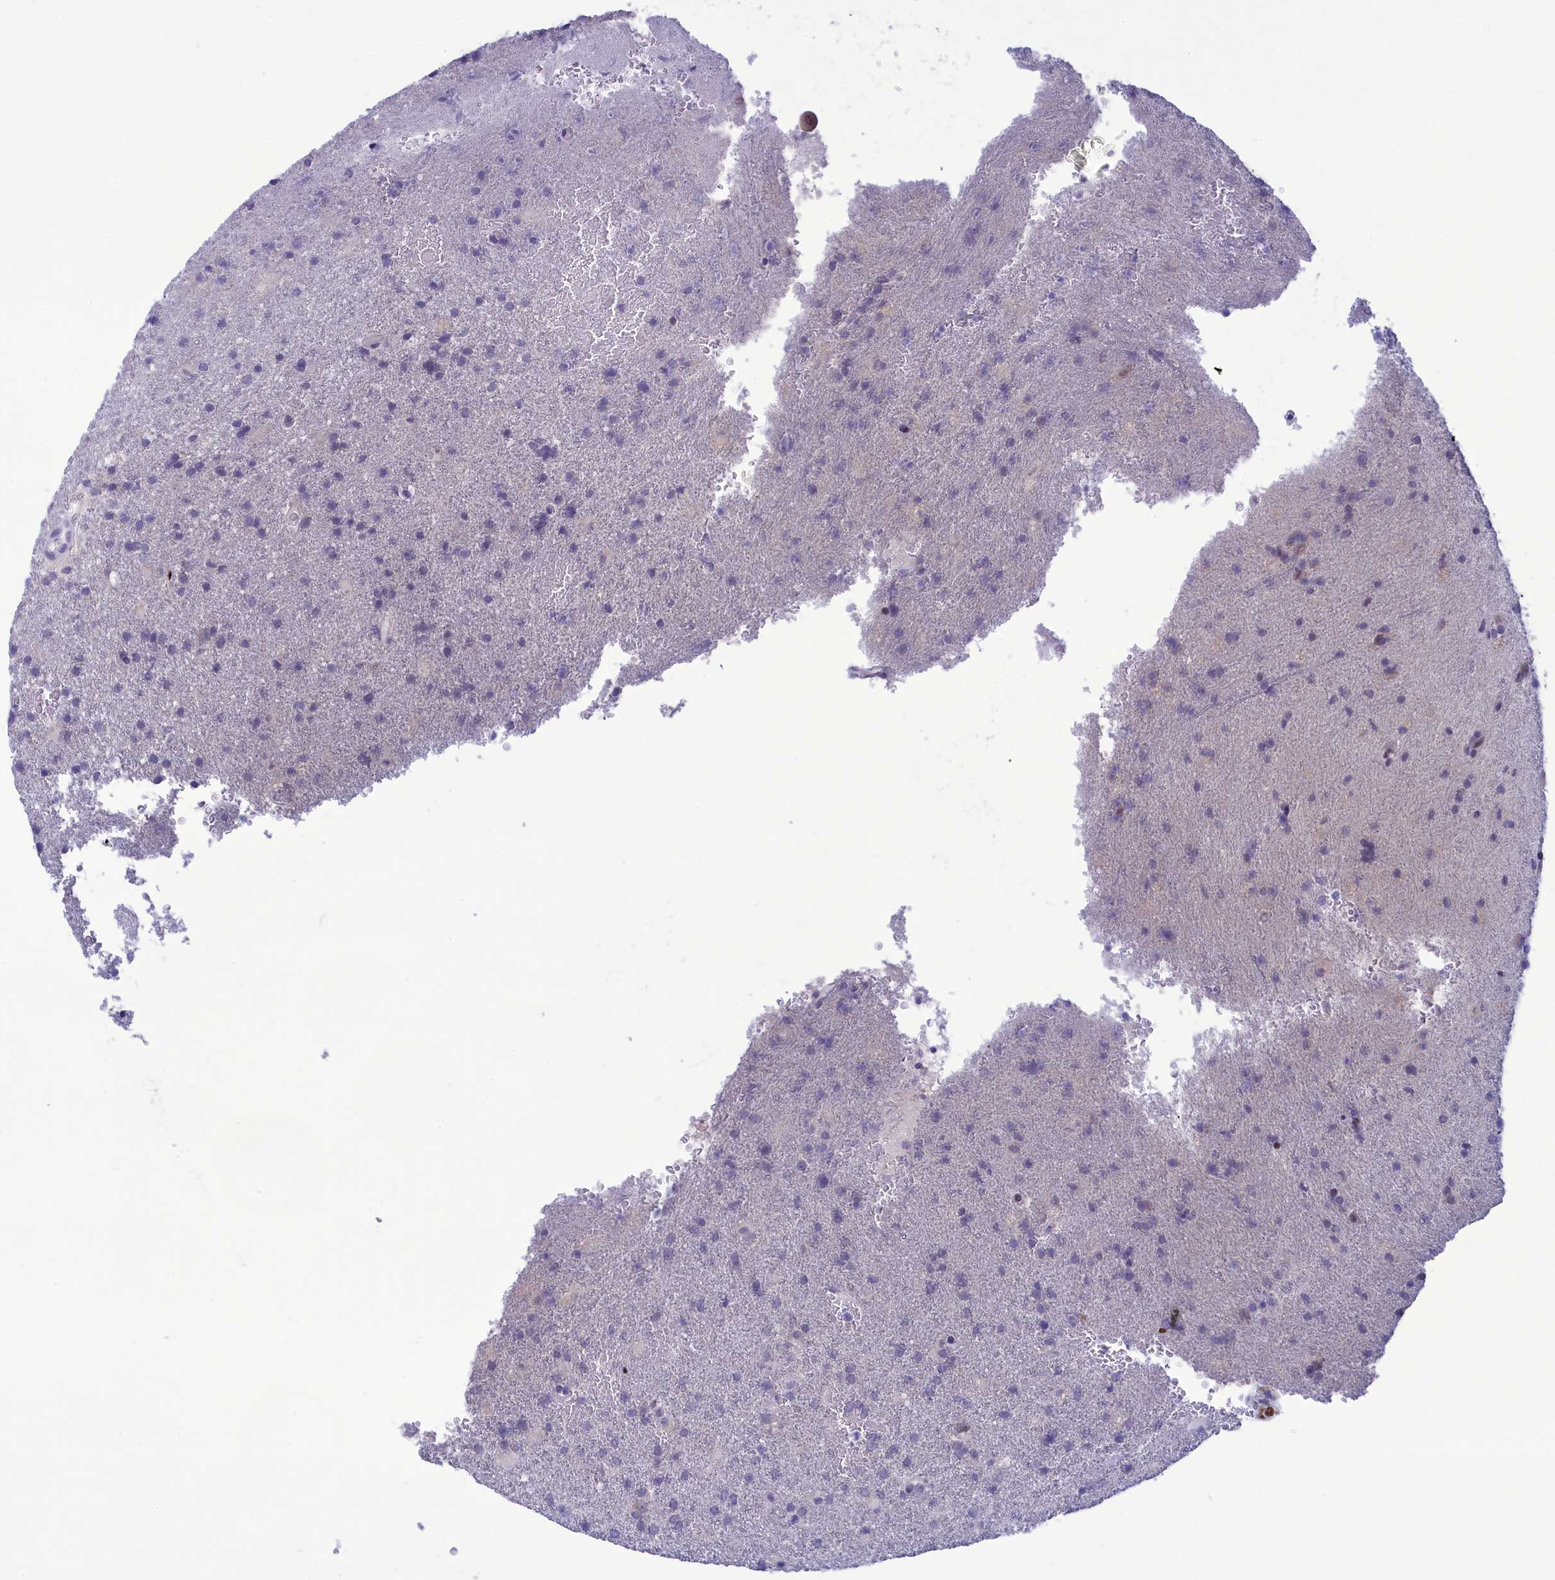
{"staining": {"intensity": "negative", "quantity": "none", "location": "none"}, "tissue": "glioma", "cell_type": "Tumor cells", "image_type": "cancer", "snomed": [{"axis": "morphology", "description": "Glioma, malignant, High grade"}, {"axis": "topography", "description": "Brain"}], "caption": "Tumor cells are negative for brown protein staining in malignant glioma (high-grade).", "gene": "CORO2A", "patient": {"sex": "female", "age": 74}}